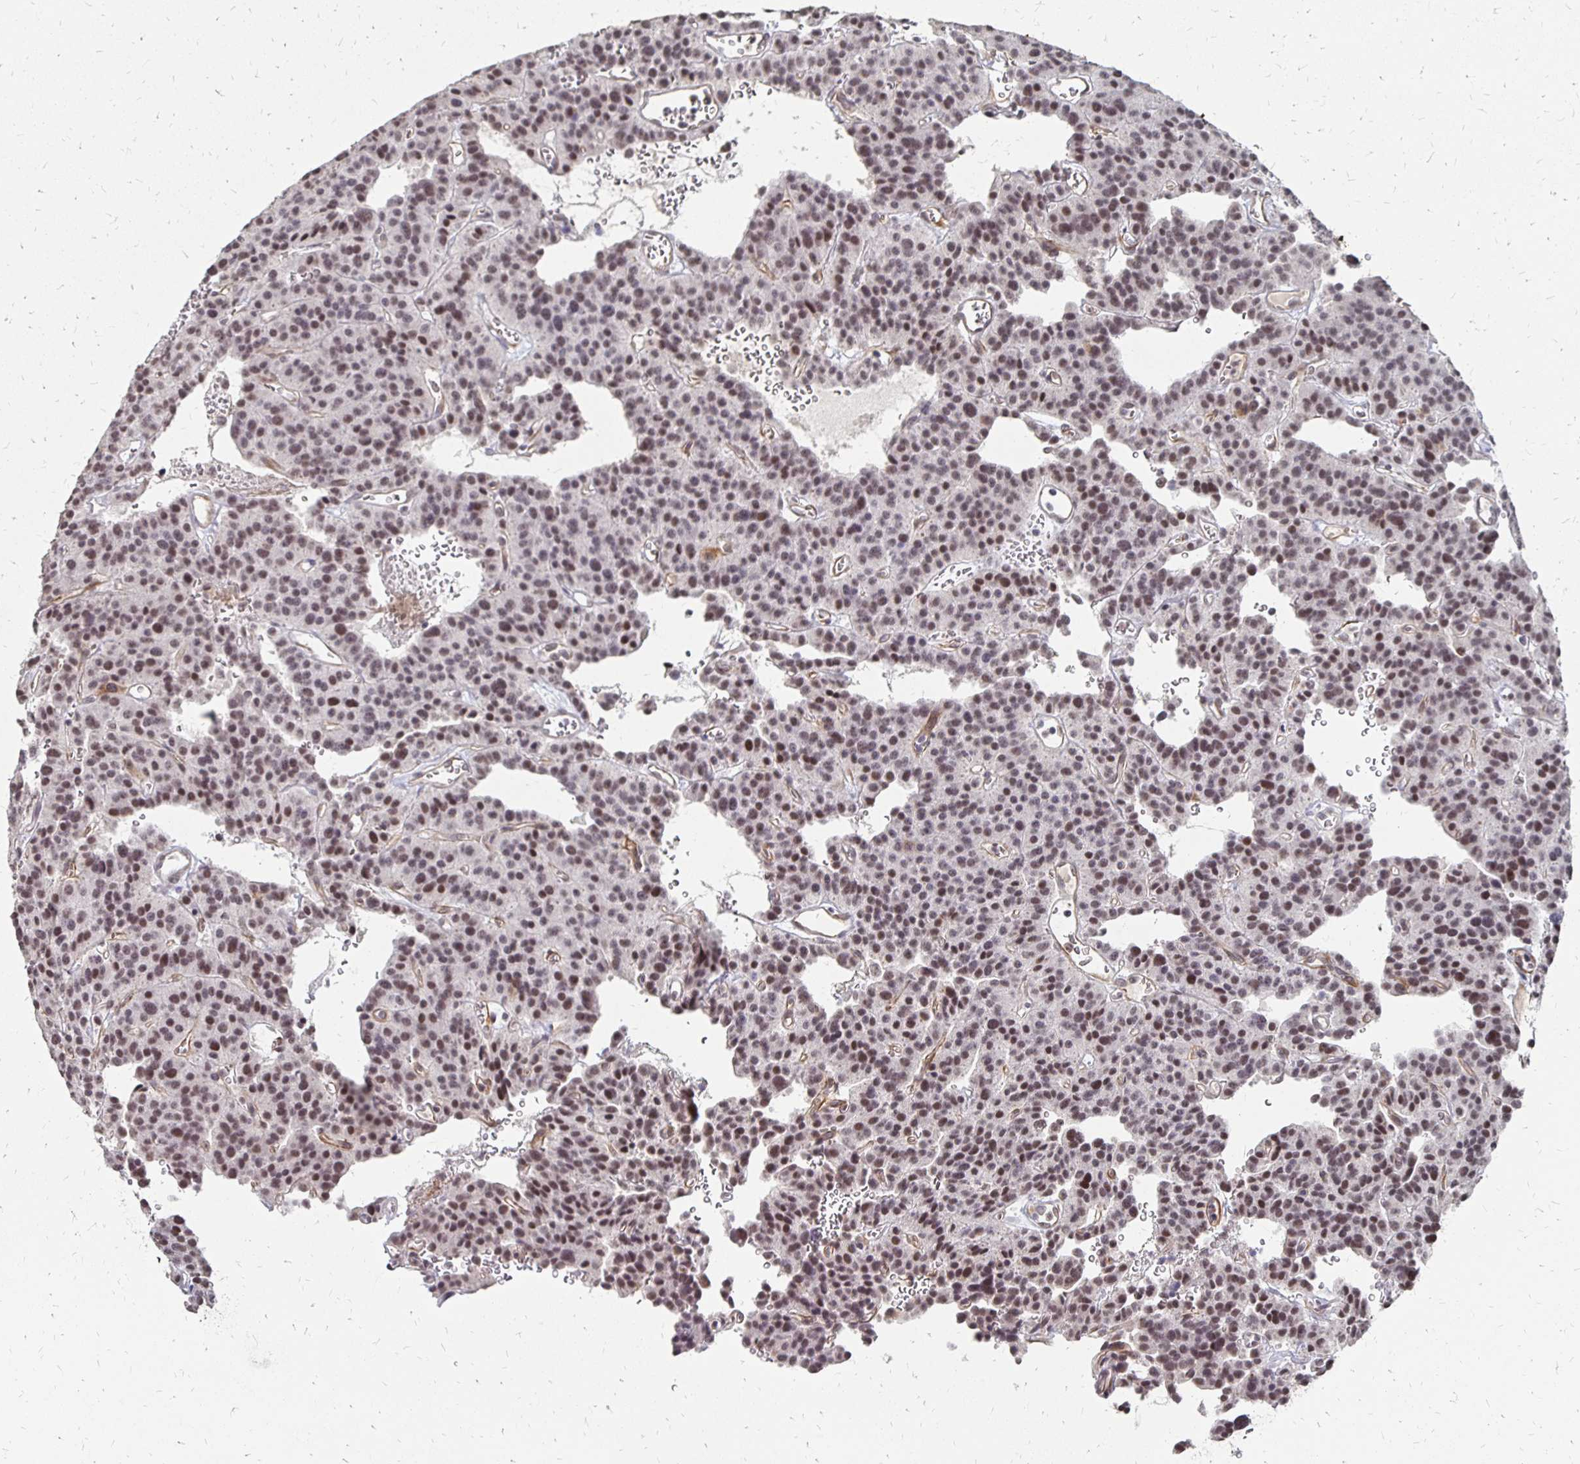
{"staining": {"intensity": "weak", "quantity": ">75%", "location": "nuclear"}, "tissue": "carcinoid", "cell_type": "Tumor cells", "image_type": "cancer", "snomed": [{"axis": "morphology", "description": "Carcinoid, malignant, NOS"}, {"axis": "topography", "description": "Lung"}], "caption": "This is an image of immunohistochemistry staining of carcinoid, which shows weak staining in the nuclear of tumor cells.", "gene": "CLASRP", "patient": {"sex": "female", "age": 71}}